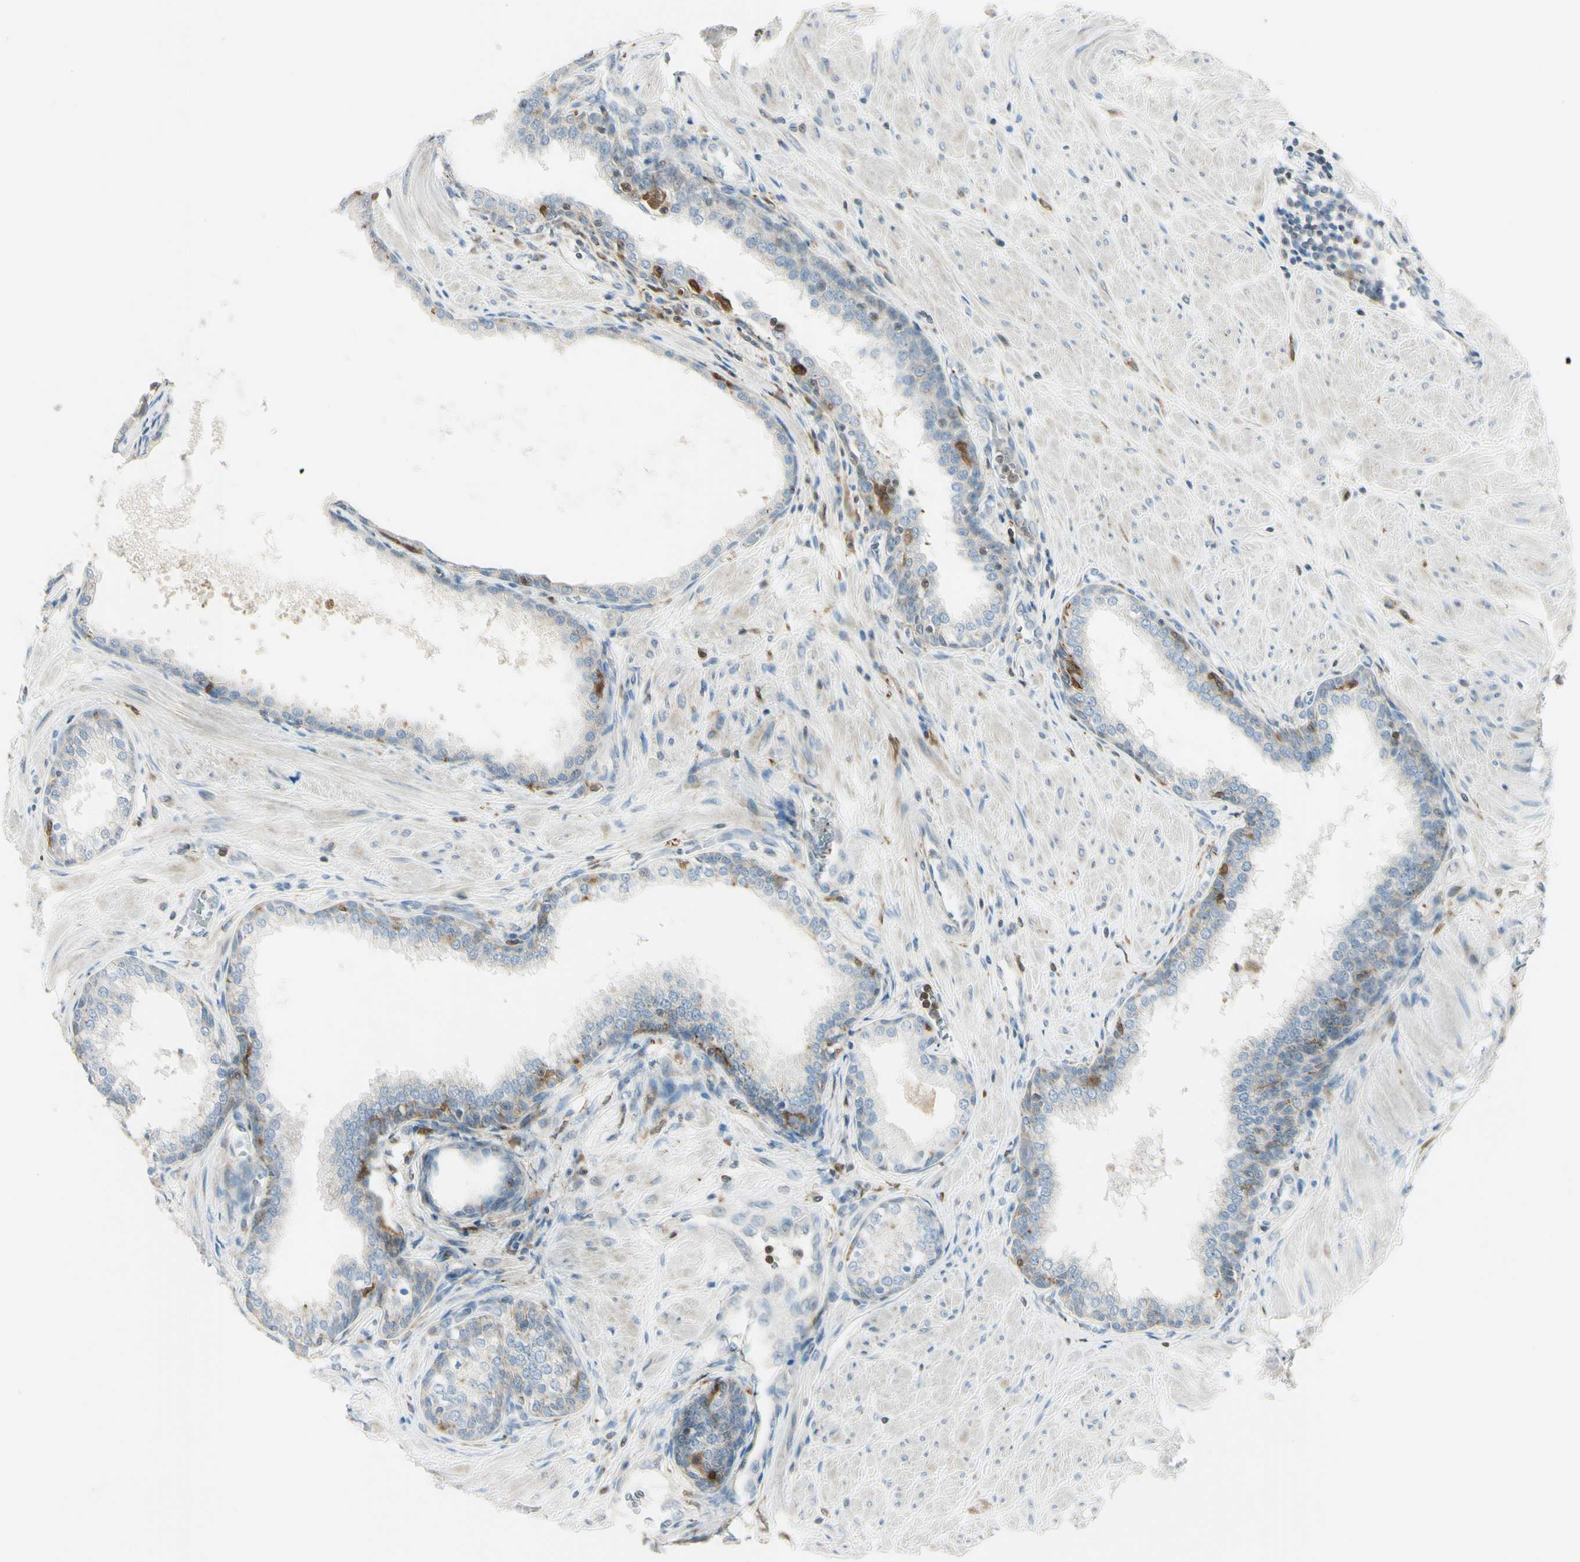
{"staining": {"intensity": "weak", "quantity": "<25%", "location": "cytoplasmic/membranous"}, "tissue": "prostate", "cell_type": "Glandular cells", "image_type": "normal", "snomed": [{"axis": "morphology", "description": "Normal tissue, NOS"}, {"axis": "topography", "description": "Prostate"}], "caption": "High power microscopy micrograph of an immunohistochemistry (IHC) image of unremarkable prostate, revealing no significant expression in glandular cells.", "gene": "CYRIB", "patient": {"sex": "male", "age": 51}}